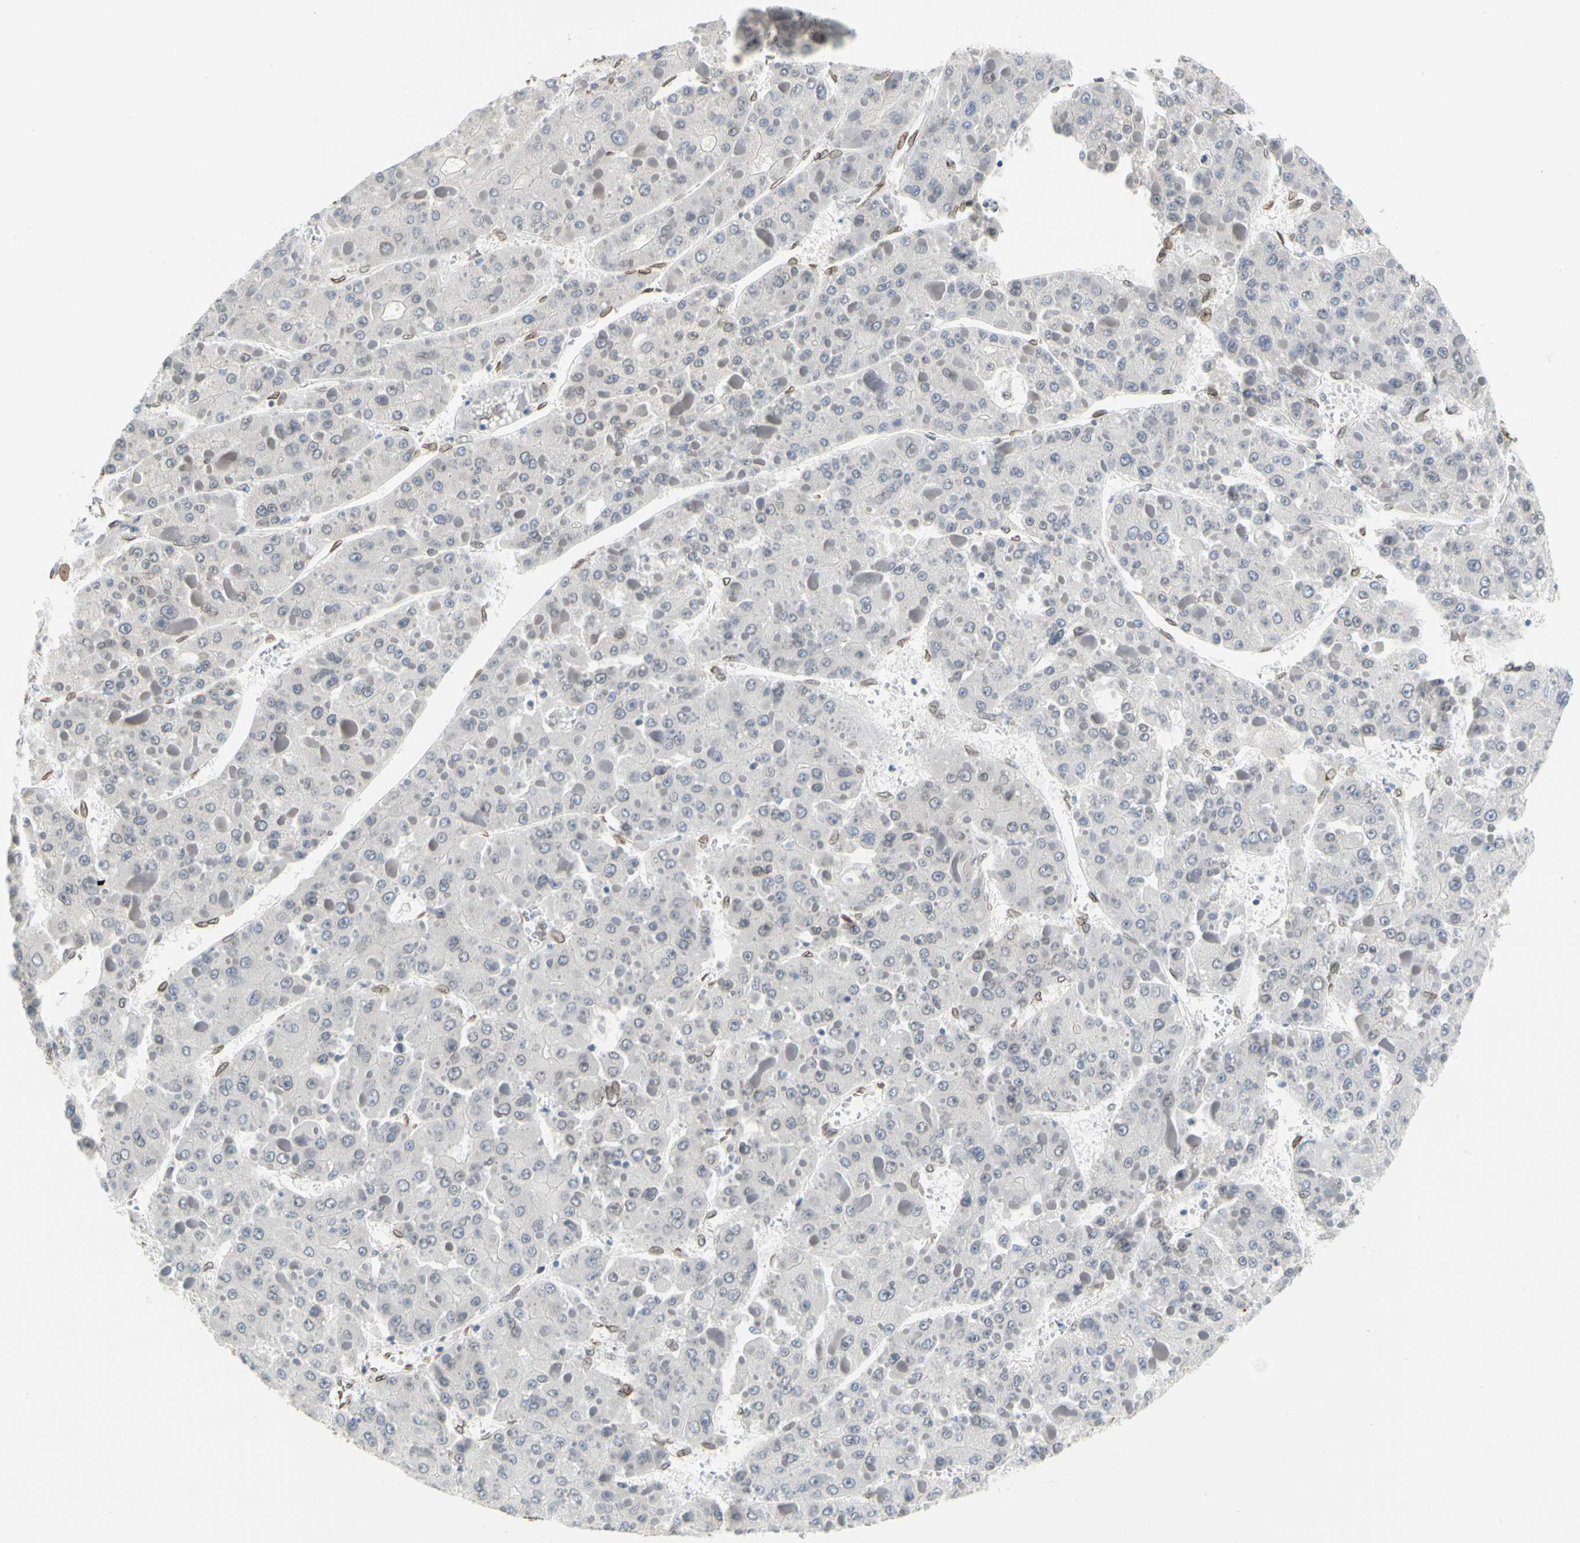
{"staining": {"intensity": "negative", "quantity": "none", "location": "none"}, "tissue": "liver cancer", "cell_type": "Tumor cells", "image_type": "cancer", "snomed": [{"axis": "morphology", "description": "Carcinoma, Hepatocellular, NOS"}, {"axis": "topography", "description": "Liver"}], "caption": "The micrograph reveals no significant expression in tumor cells of liver cancer (hepatocellular carcinoma).", "gene": "SUN1", "patient": {"sex": "female", "age": 73}}